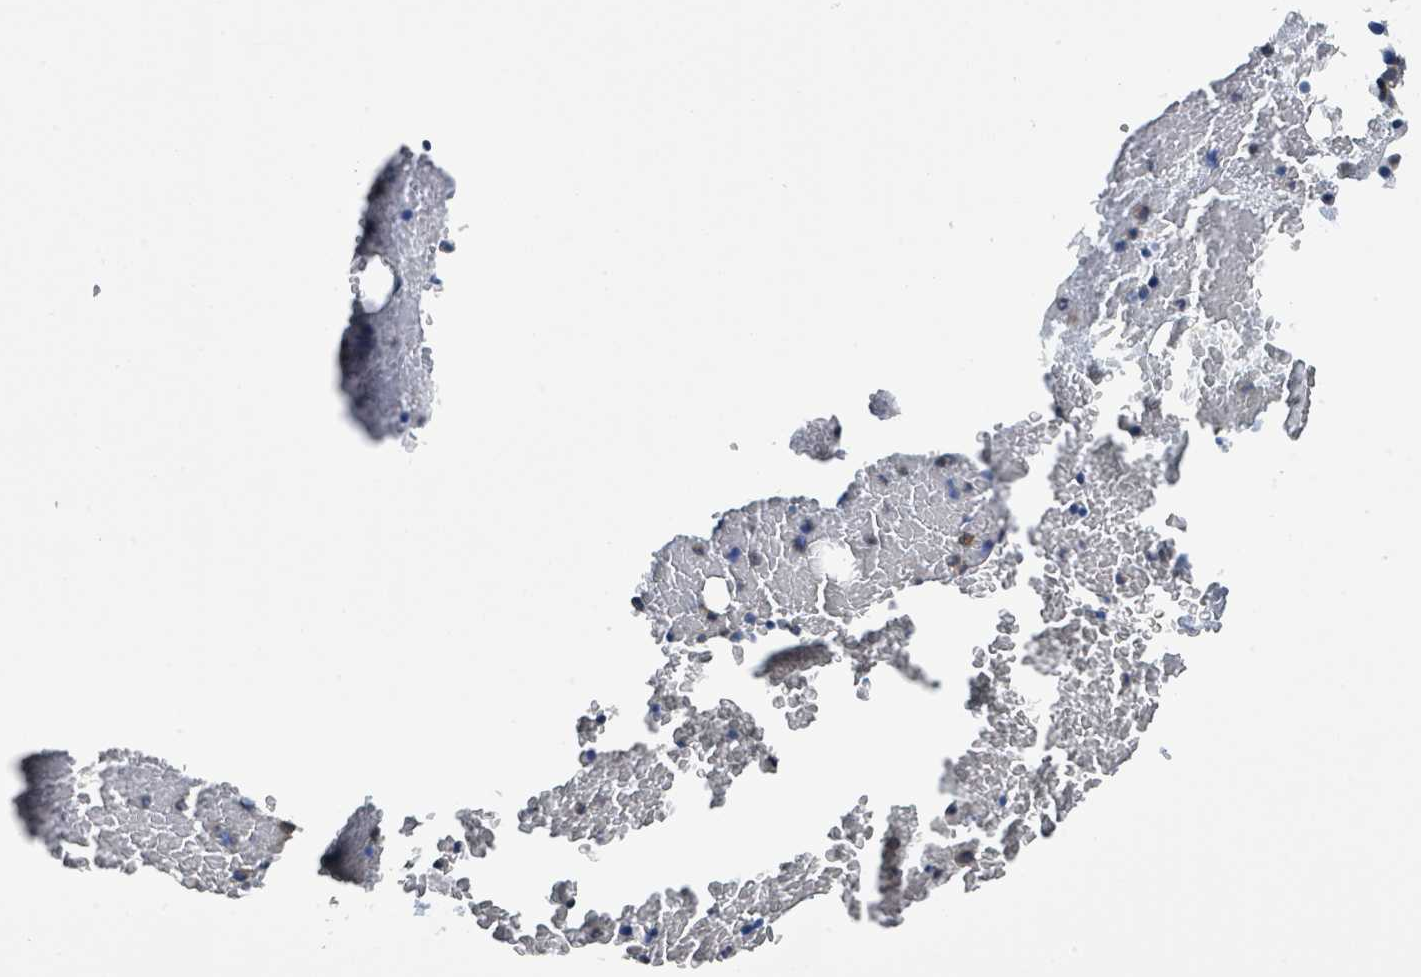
{"staining": {"intensity": "negative", "quantity": "none", "location": "none"}, "tissue": "bone marrow", "cell_type": "Hematopoietic cells", "image_type": "normal", "snomed": [{"axis": "morphology", "description": "Normal tissue, NOS"}, {"axis": "topography", "description": "Bone marrow"}], "caption": "A micrograph of bone marrow stained for a protein demonstrates no brown staining in hematopoietic cells. (DAB immunohistochemistry (IHC) with hematoxylin counter stain).", "gene": "DGKZ", "patient": {"sex": "male", "age": 89}}